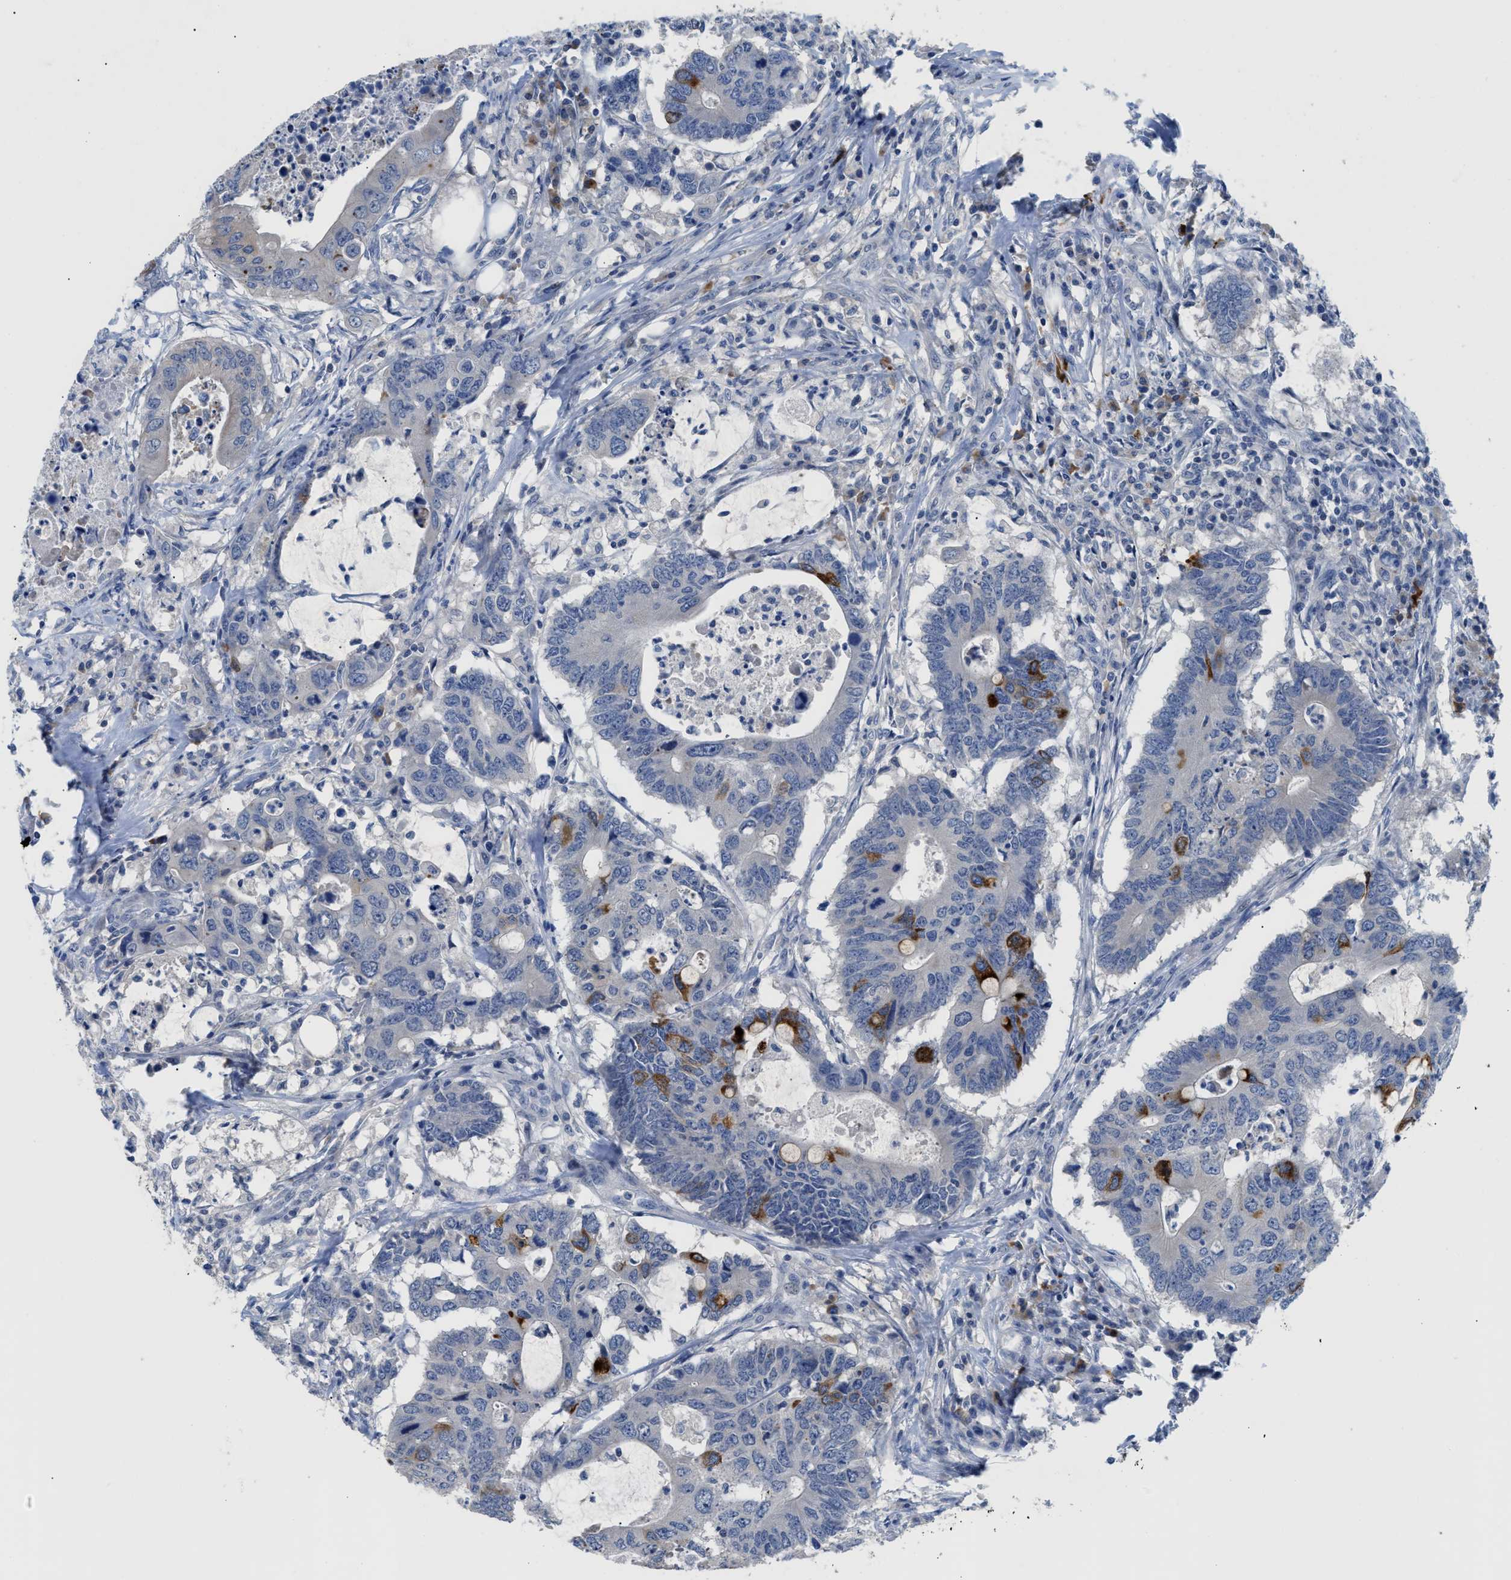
{"staining": {"intensity": "negative", "quantity": "none", "location": "none"}, "tissue": "colorectal cancer", "cell_type": "Tumor cells", "image_type": "cancer", "snomed": [{"axis": "morphology", "description": "Adenocarcinoma, NOS"}, {"axis": "topography", "description": "Colon"}], "caption": "This is an IHC micrograph of human colorectal adenocarcinoma. There is no staining in tumor cells.", "gene": "OR9K2", "patient": {"sex": "male", "age": 71}}